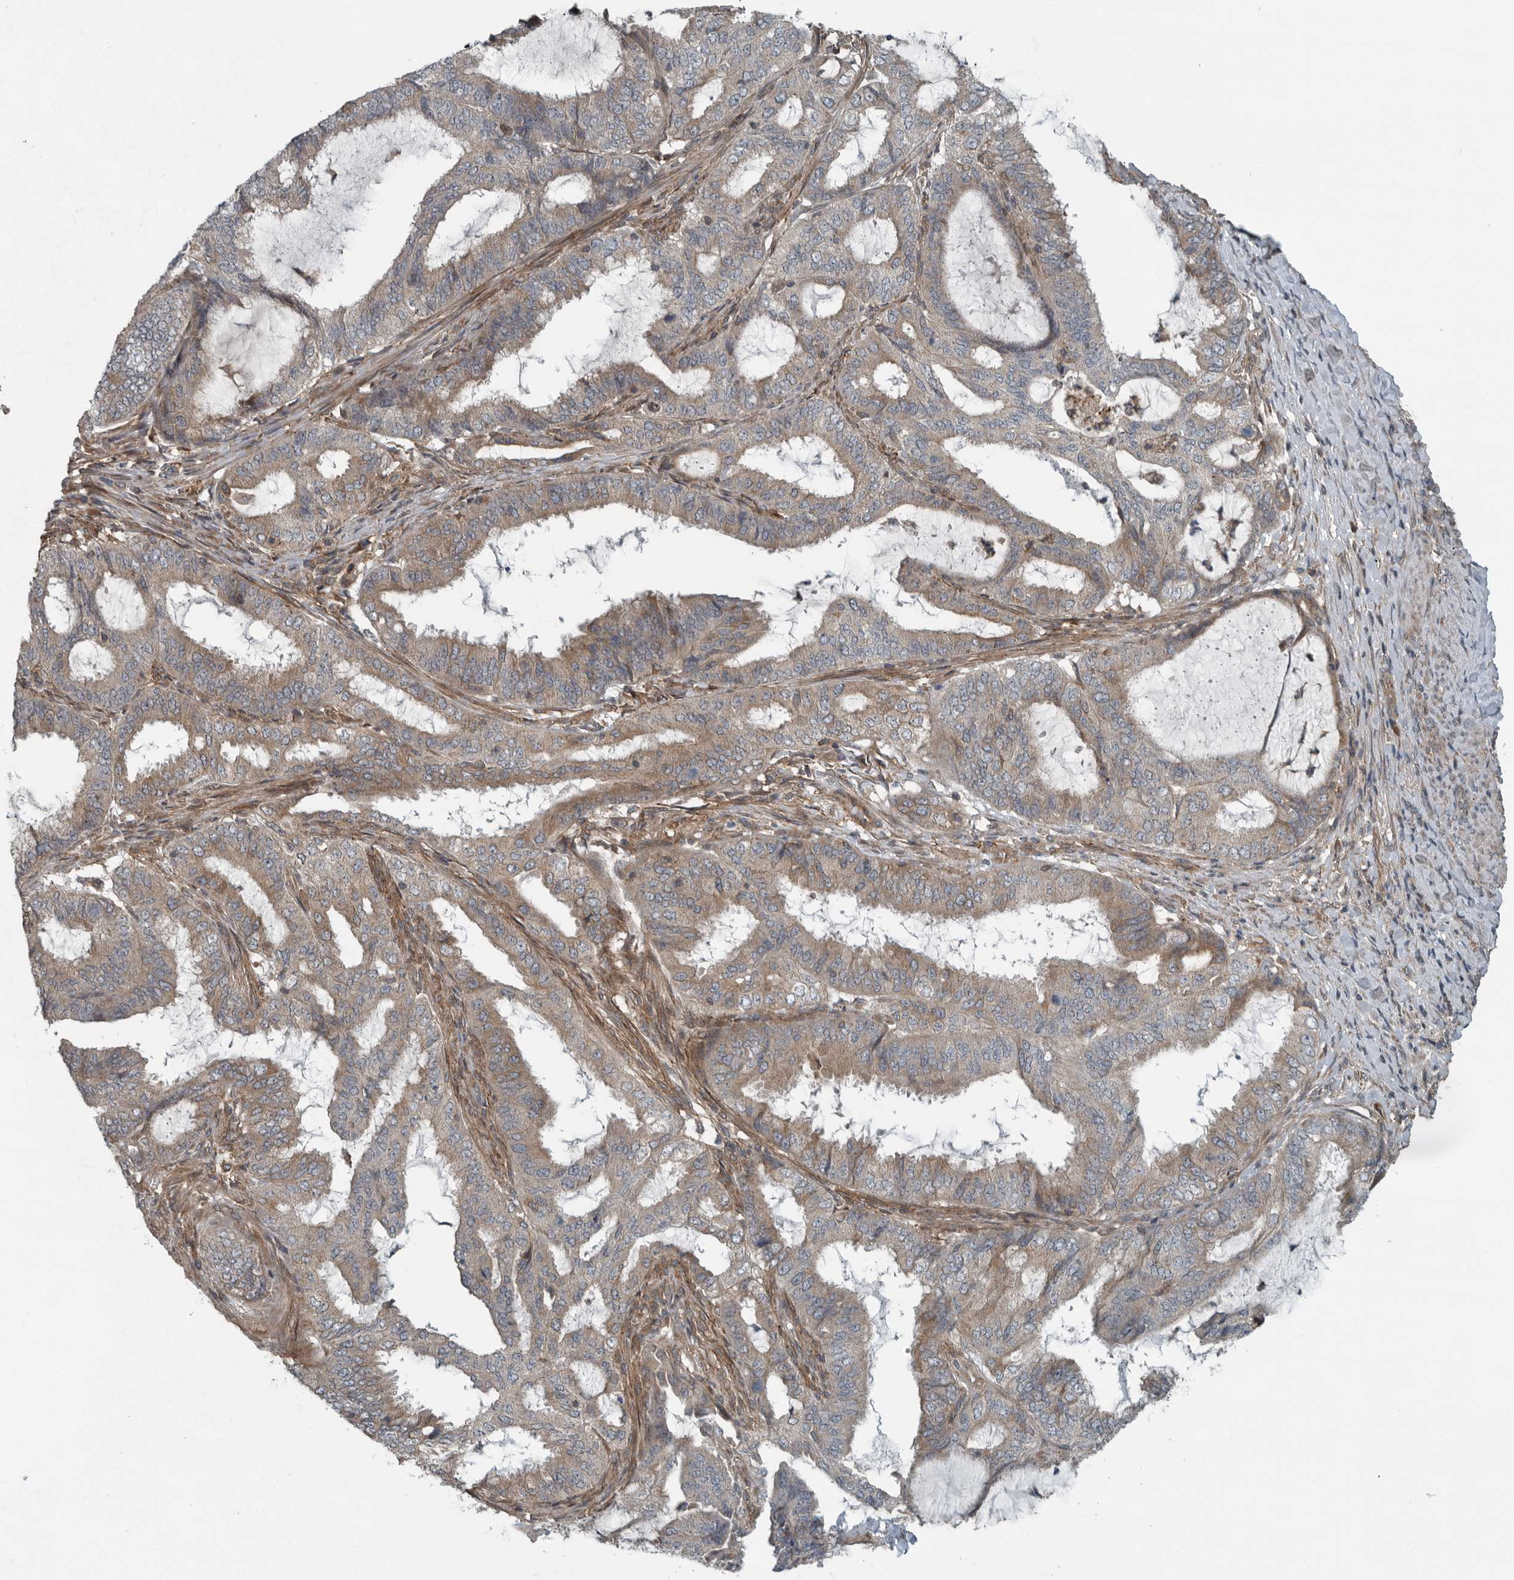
{"staining": {"intensity": "weak", "quantity": "<25%", "location": "cytoplasmic/membranous"}, "tissue": "endometrial cancer", "cell_type": "Tumor cells", "image_type": "cancer", "snomed": [{"axis": "morphology", "description": "Adenocarcinoma, NOS"}, {"axis": "topography", "description": "Endometrium"}], "caption": "Adenocarcinoma (endometrial) stained for a protein using immunohistochemistry displays no staining tumor cells.", "gene": "AMFR", "patient": {"sex": "female", "age": 51}}